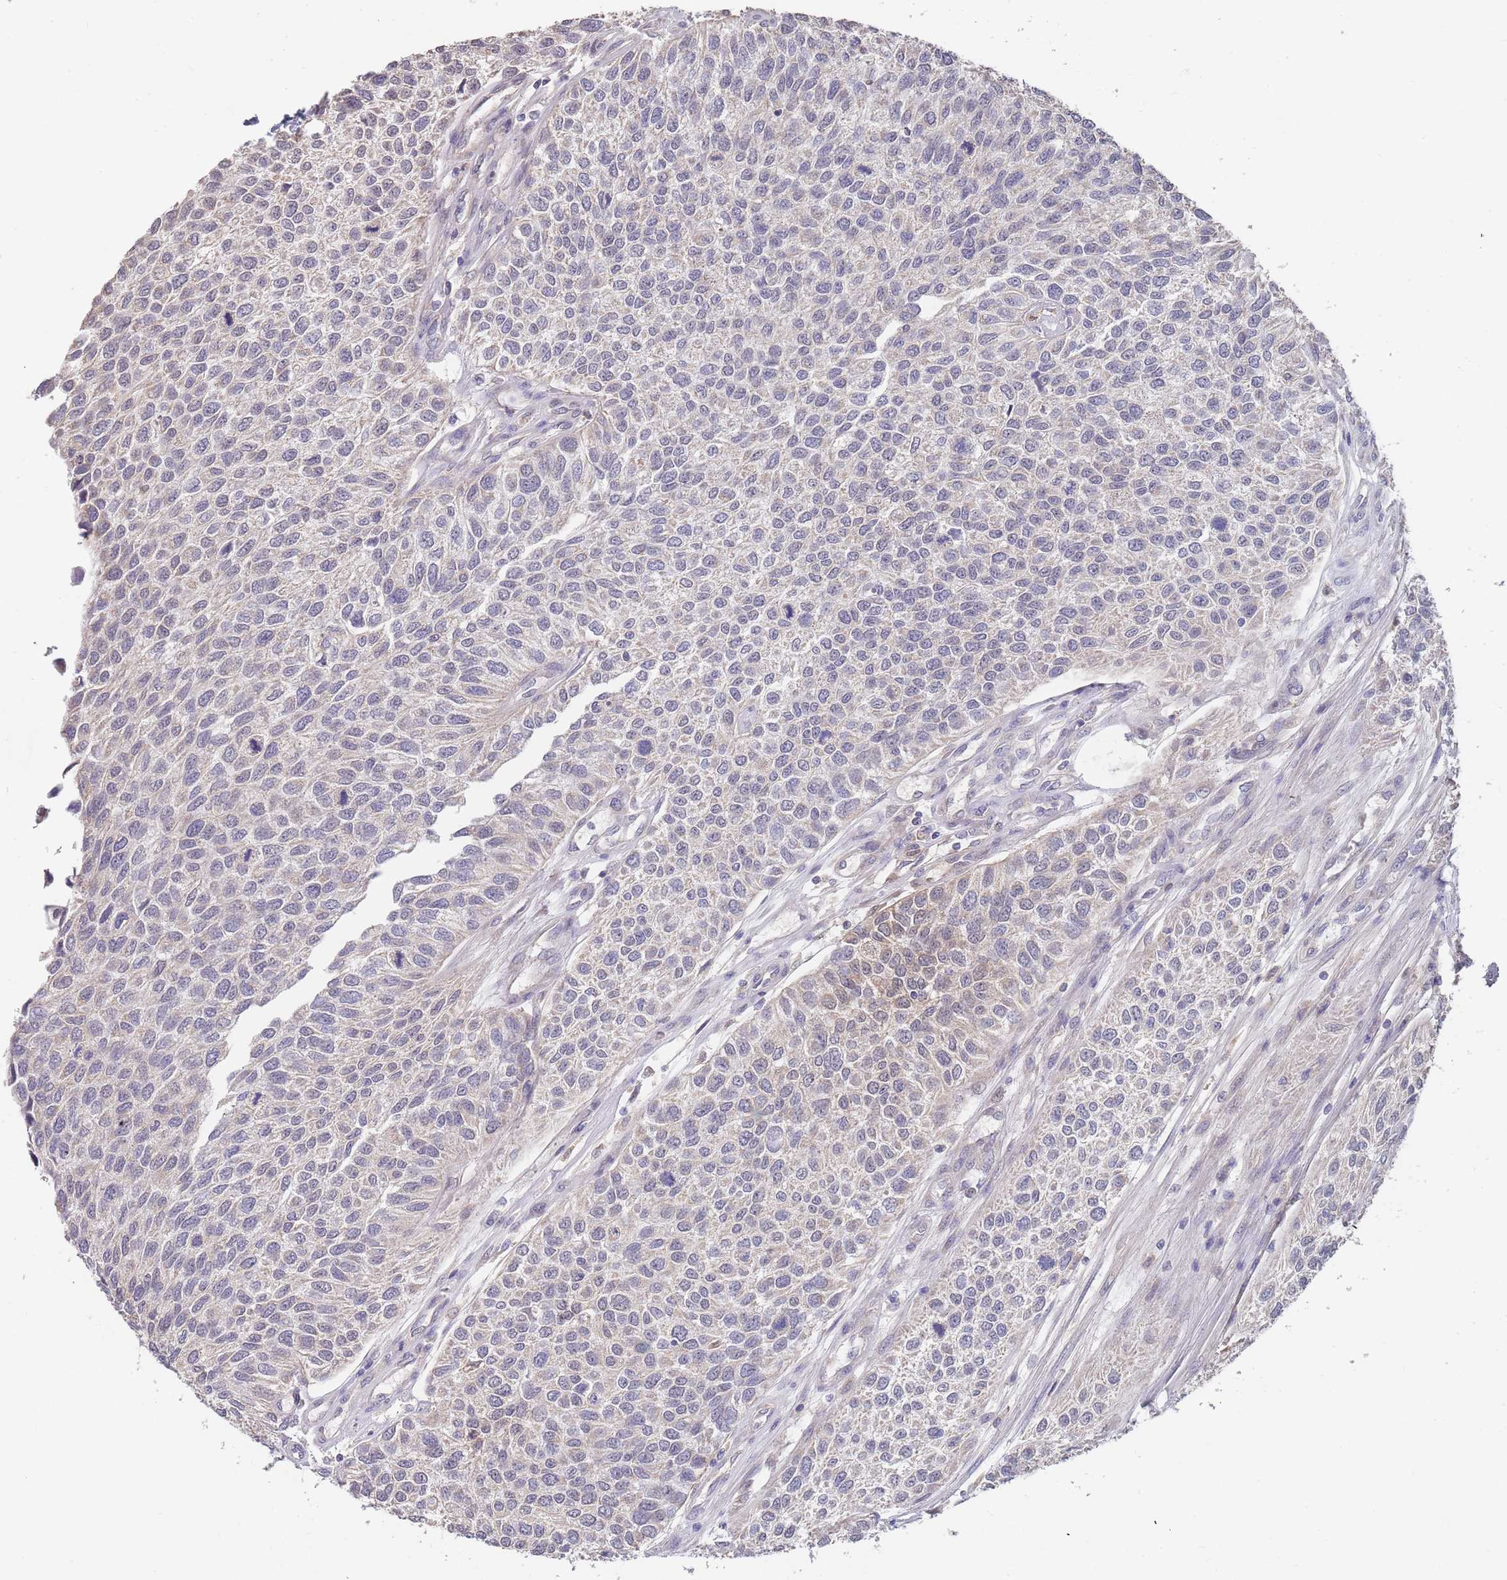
{"staining": {"intensity": "negative", "quantity": "none", "location": "none"}, "tissue": "urothelial cancer", "cell_type": "Tumor cells", "image_type": "cancer", "snomed": [{"axis": "morphology", "description": "Urothelial carcinoma, NOS"}, {"axis": "topography", "description": "Urinary bladder"}], "caption": "Histopathology image shows no significant protein positivity in tumor cells of transitional cell carcinoma.", "gene": "TMEM64", "patient": {"sex": "male", "age": 55}}